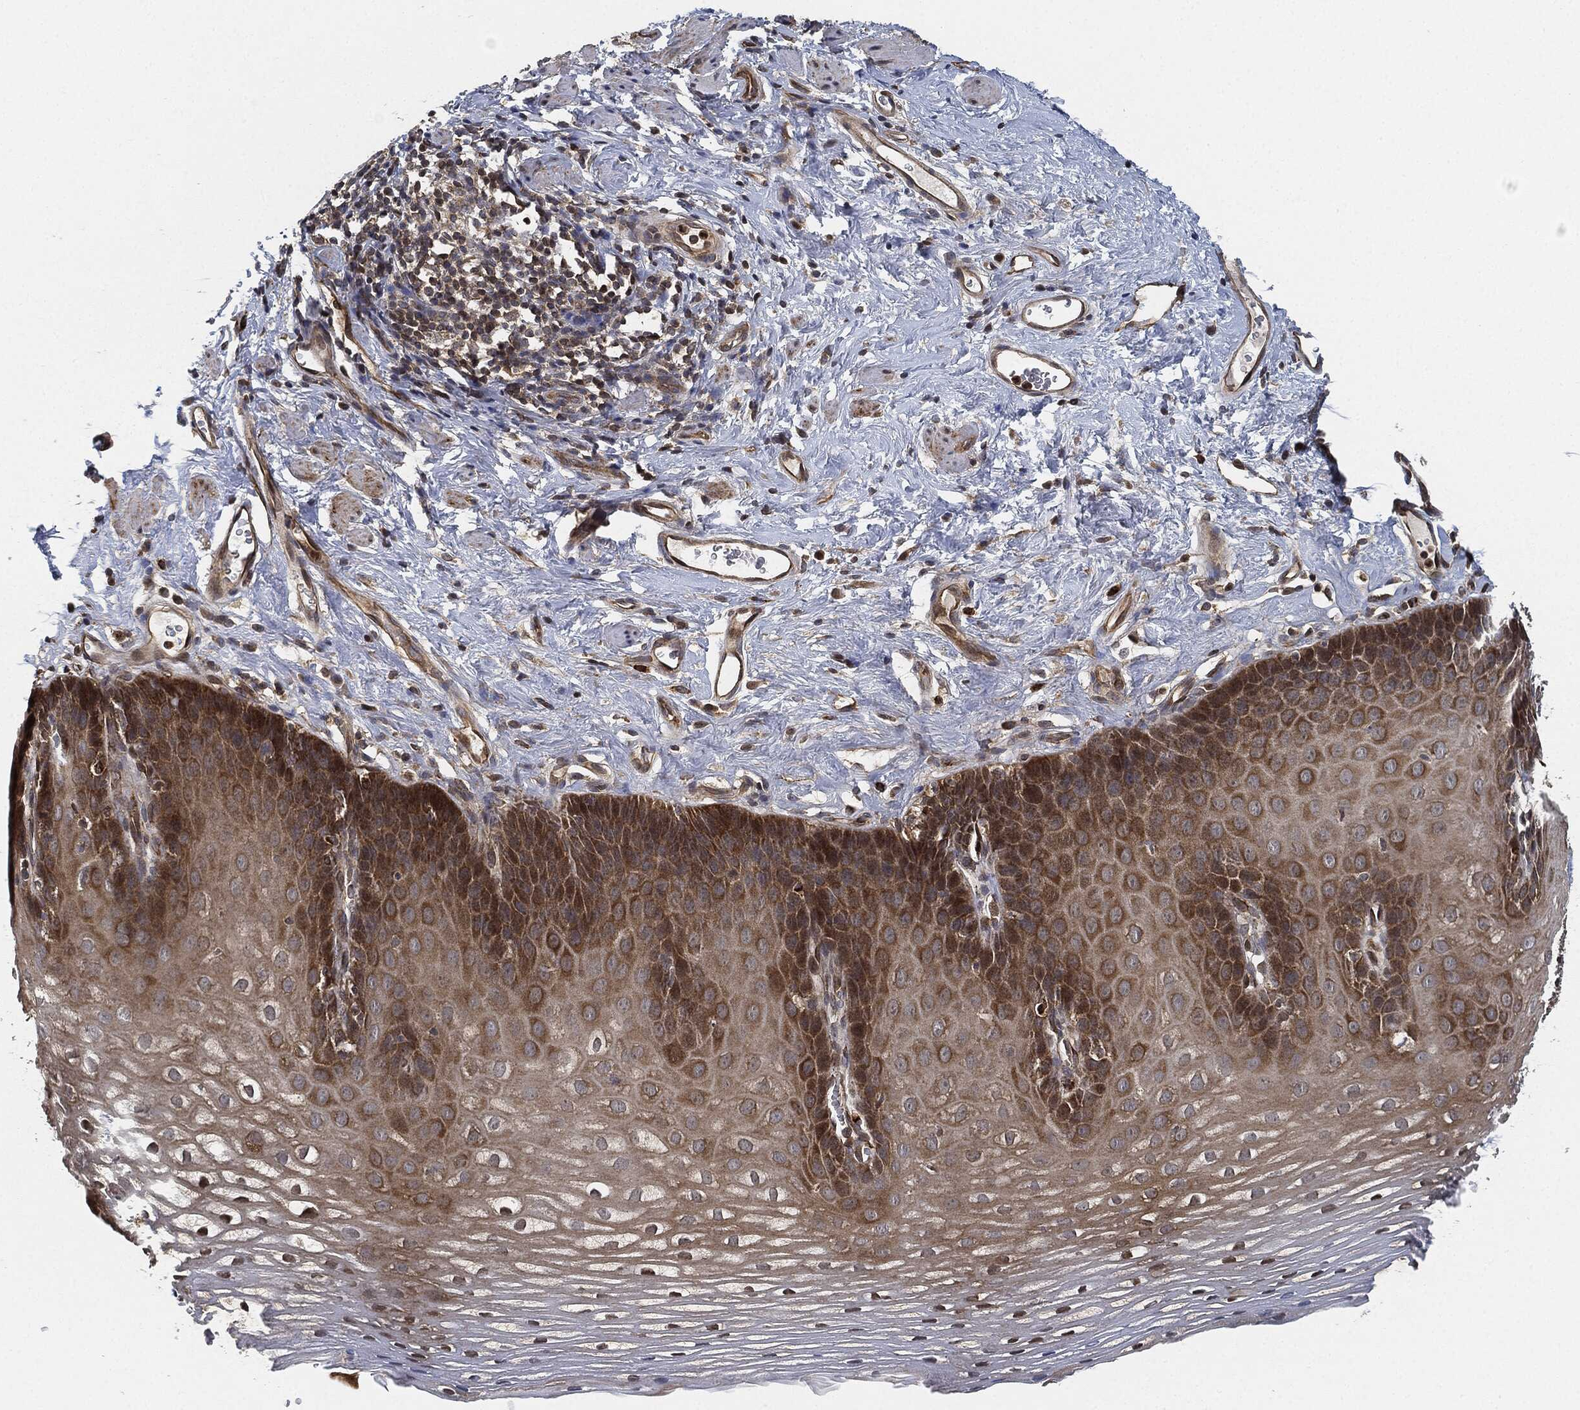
{"staining": {"intensity": "strong", "quantity": "25%-75%", "location": "cytoplasmic/membranous"}, "tissue": "esophagus", "cell_type": "Squamous epithelial cells", "image_type": "normal", "snomed": [{"axis": "morphology", "description": "Normal tissue, NOS"}, {"axis": "topography", "description": "Esophagus"}], "caption": "This is a histology image of immunohistochemistry staining of benign esophagus, which shows strong staining in the cytoplasmic/membranous of squamous epithelial cells.", "gene": "MAP3K3", "patient": {"sex": "male", "age": 64}}